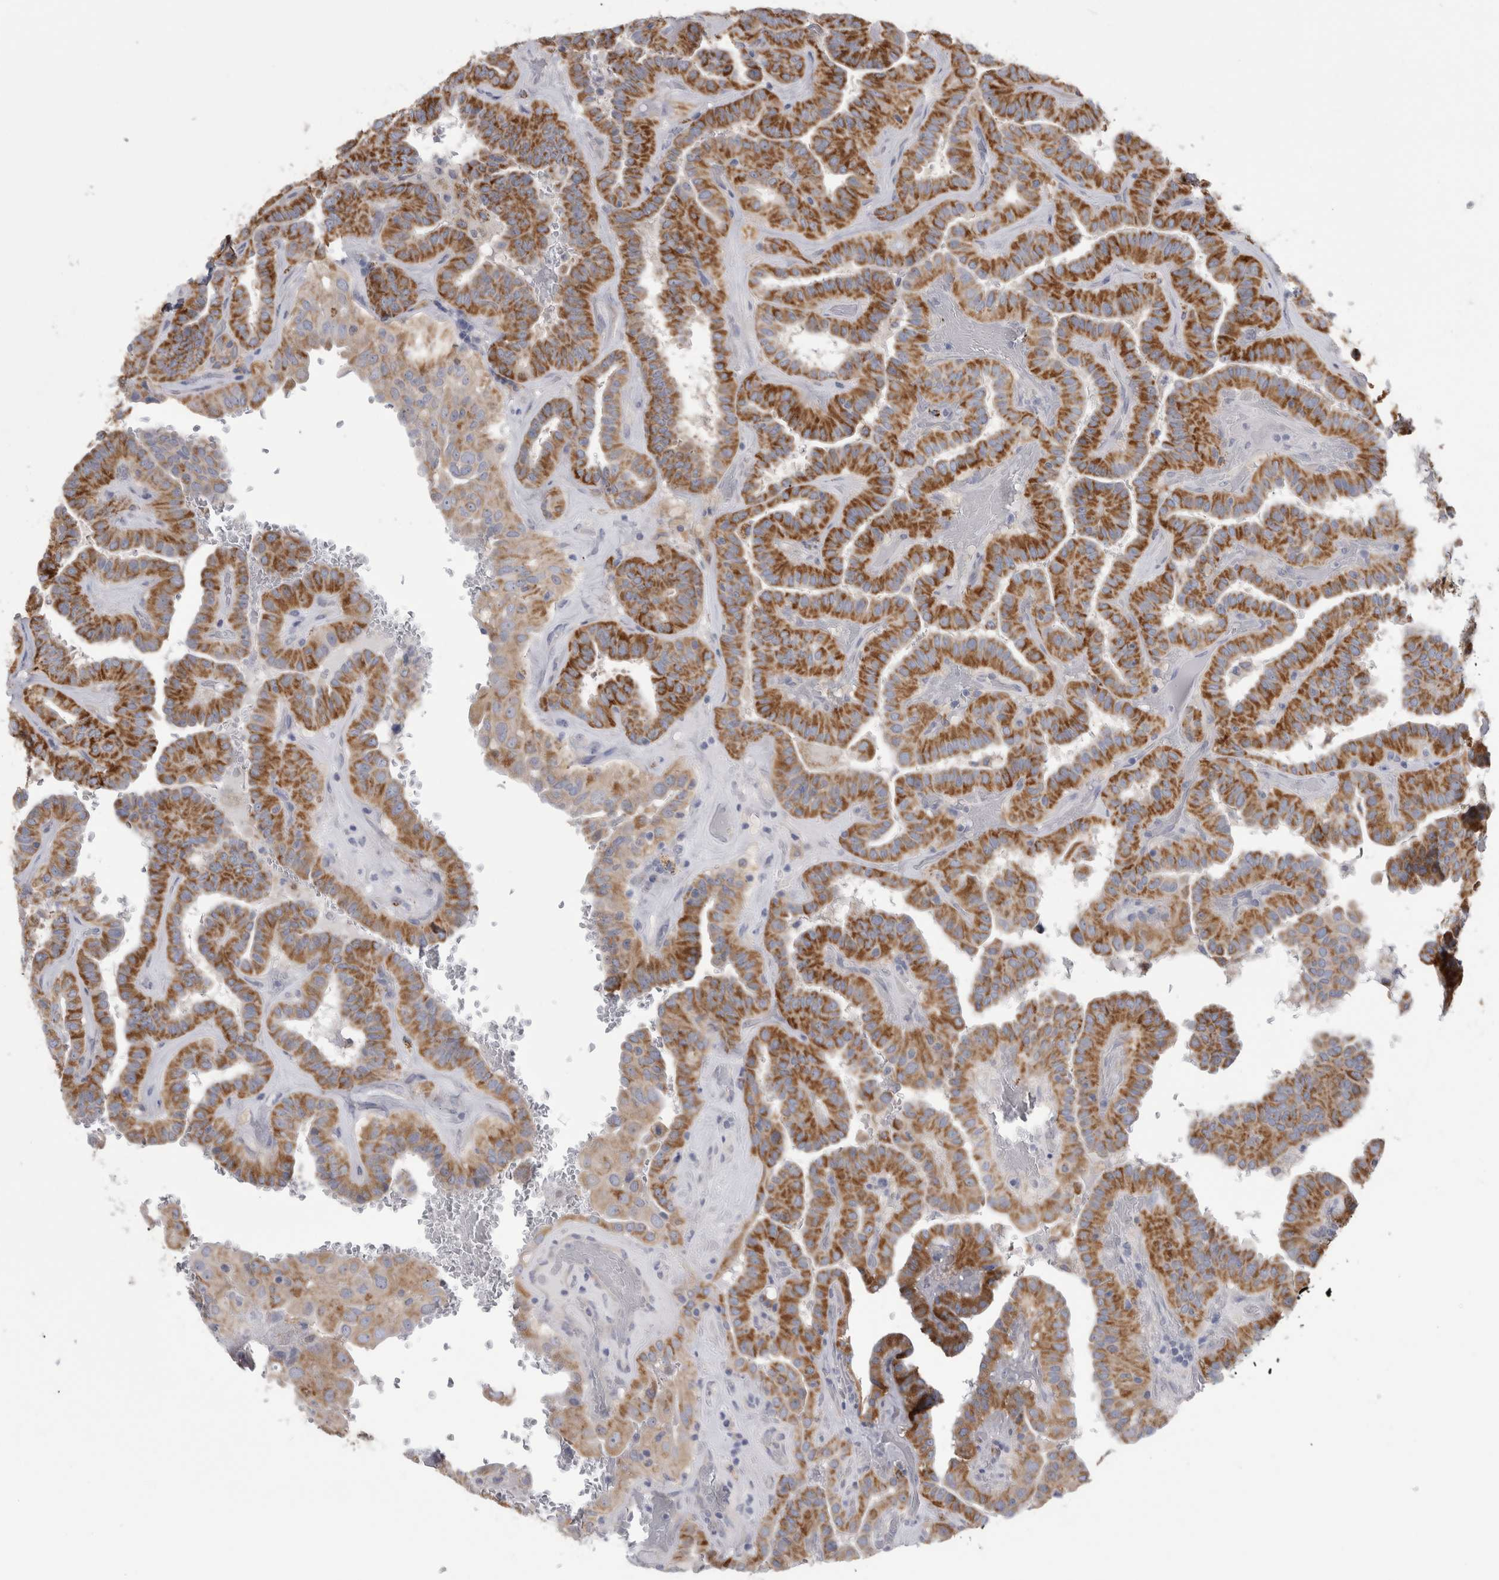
{"staining": {"intensity": "strong", "quantity": "25%-75%", "location": "cytoplasmic/membranous"}, "tissue": "thyroid cancer", "cell_type": "Tumor cells", "image_type": "cancer", "snomed": [{"axis": "morphology", "description": "Papillary adenocarcinoma, NOS"}, {"axis": "topography", "description": "Thyroid gland"}], "caption": "Protein staining displays strong cytoplasmic/membranous positivity in approximately 25%-75% of tumor cells in thyroid papillary adenocarcinoma.", "gene": "GATM", "patient": {"sex": "male", "age": 77}}